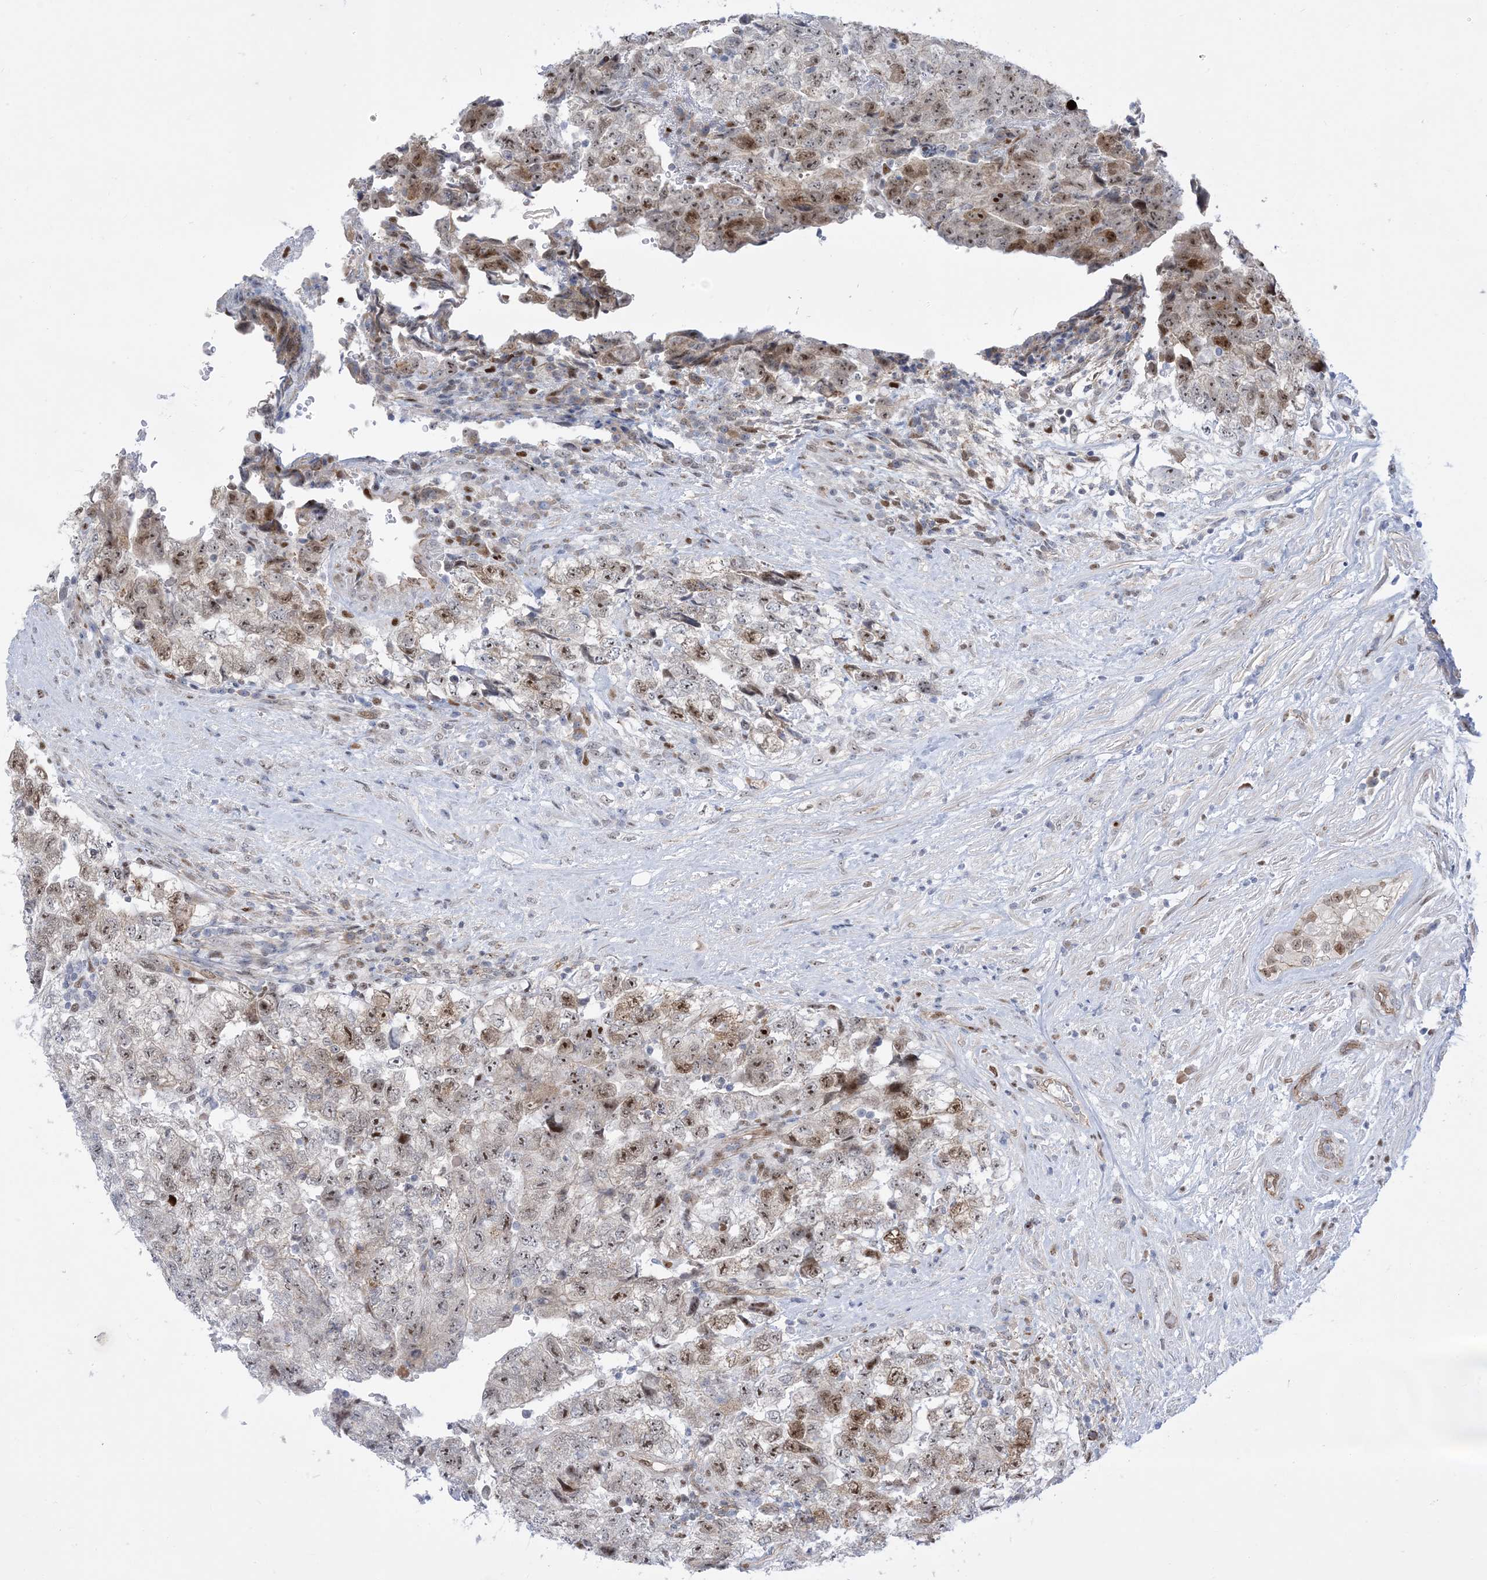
{"staining": {"intensity": "moderate", "quantity": "25%-75%", "location": "nuclear"}, "tissue": "testis cancer", "cell_type": "Tumor cells", "image_type": "cancer", "snomed": [{"axis": "morphology", "description": "Carcinoma, Embryonal, NOS"}, {"axis": "topography", "description": "Testis"}], "caption": "Tumor cells display medium levels of moderate nuclear expression in about 25%-75% of cells in testis cancer (embryonal carcinoma). (DAB = brown stain, brightfield microscopy at high magnification).", "gene": "MARS2", "patient": {"sex": "male", "age": 36}}